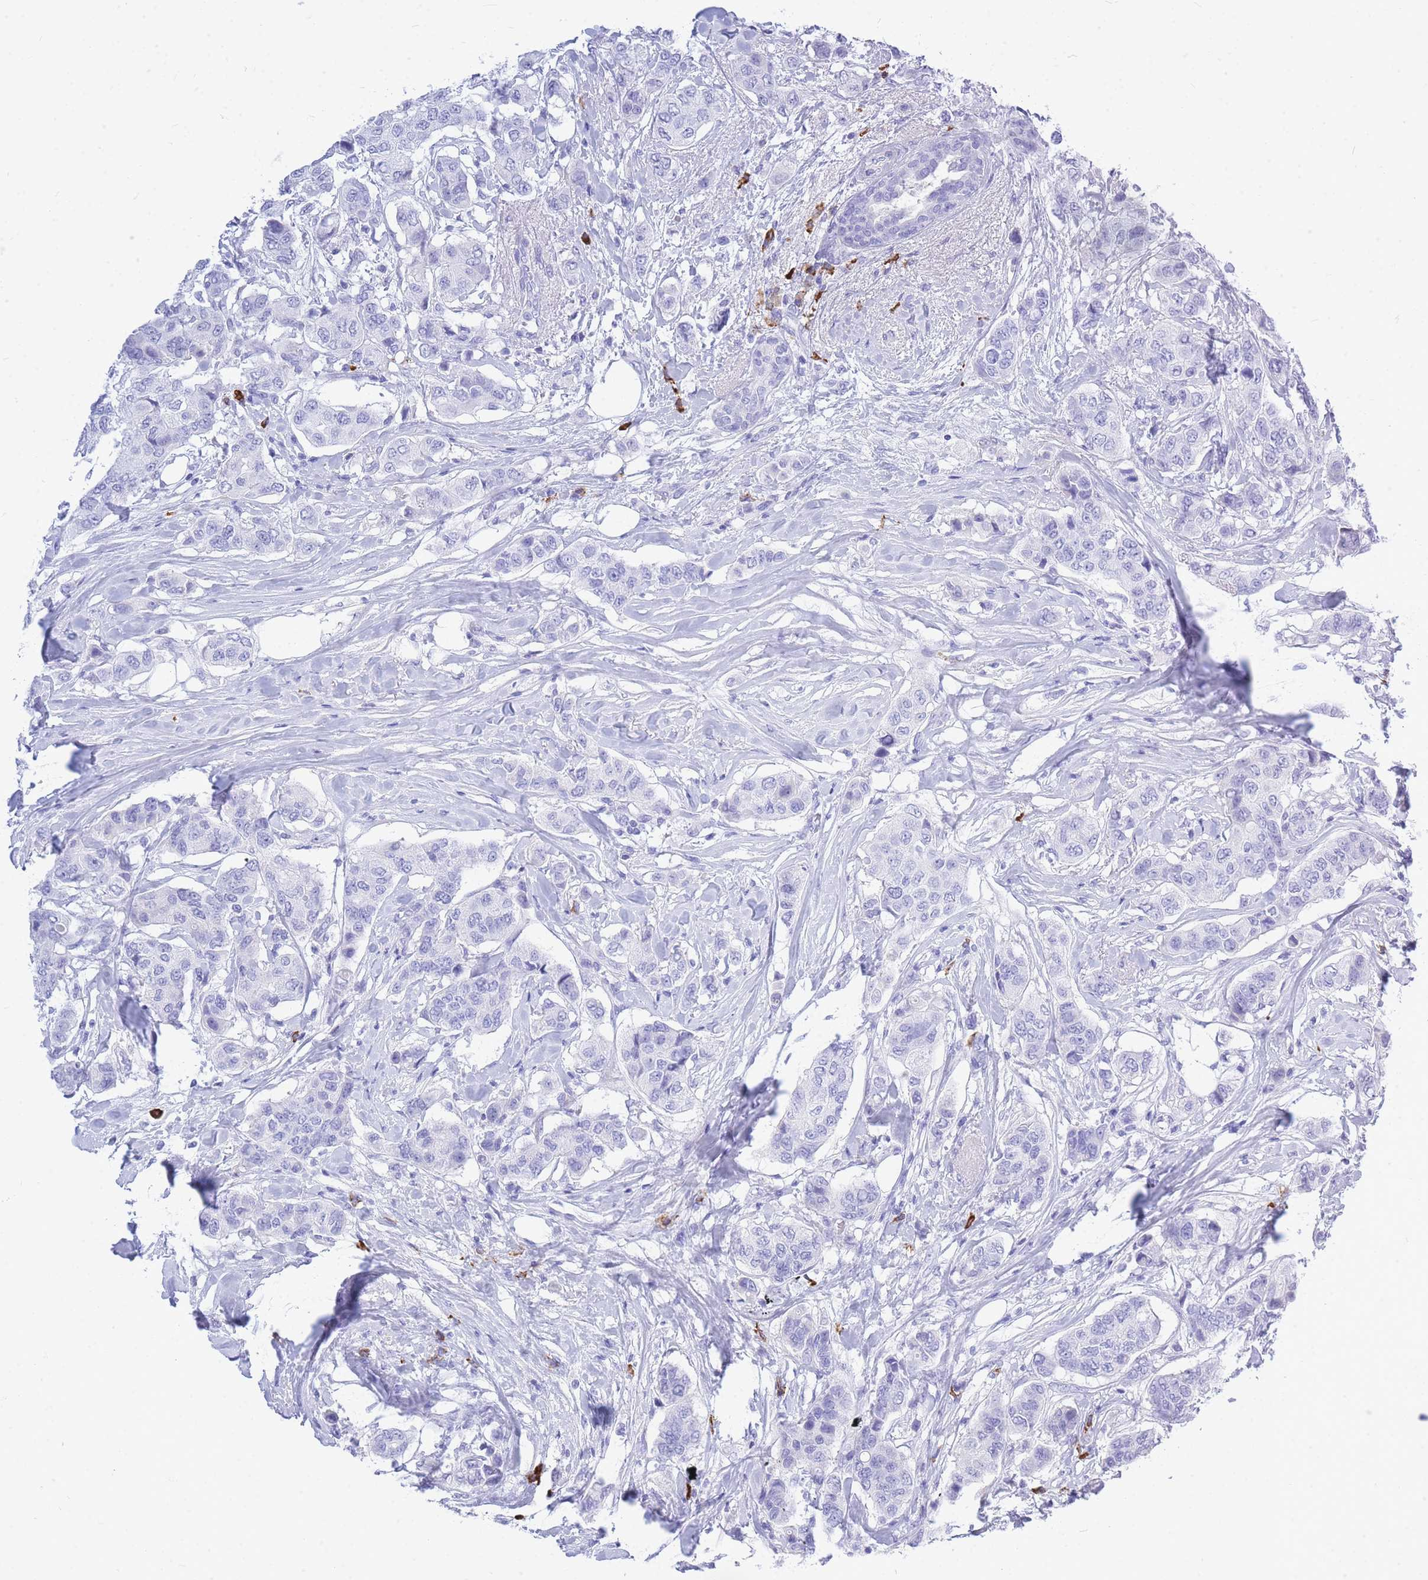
{"staining": {"intensity": "negative", "quantity": "none", "location": "none"}, "tissue": "breast cancer", "cell_type": "Tumor cells", "image_type": "cancer", "snomed": [{"axis": "morphology", "description": "Lobular carcinoma"}, {"axis": "topography", "description": "Breast"}], "caption": "DAB (3,3'-diaminobenzidine) immunohistochemical staining of human lobular carcinoma (breast) demonstrates no significant expression in tumor cells.", "gene": "ZFP62", "patient": {"sex": "female", "age": 51}}